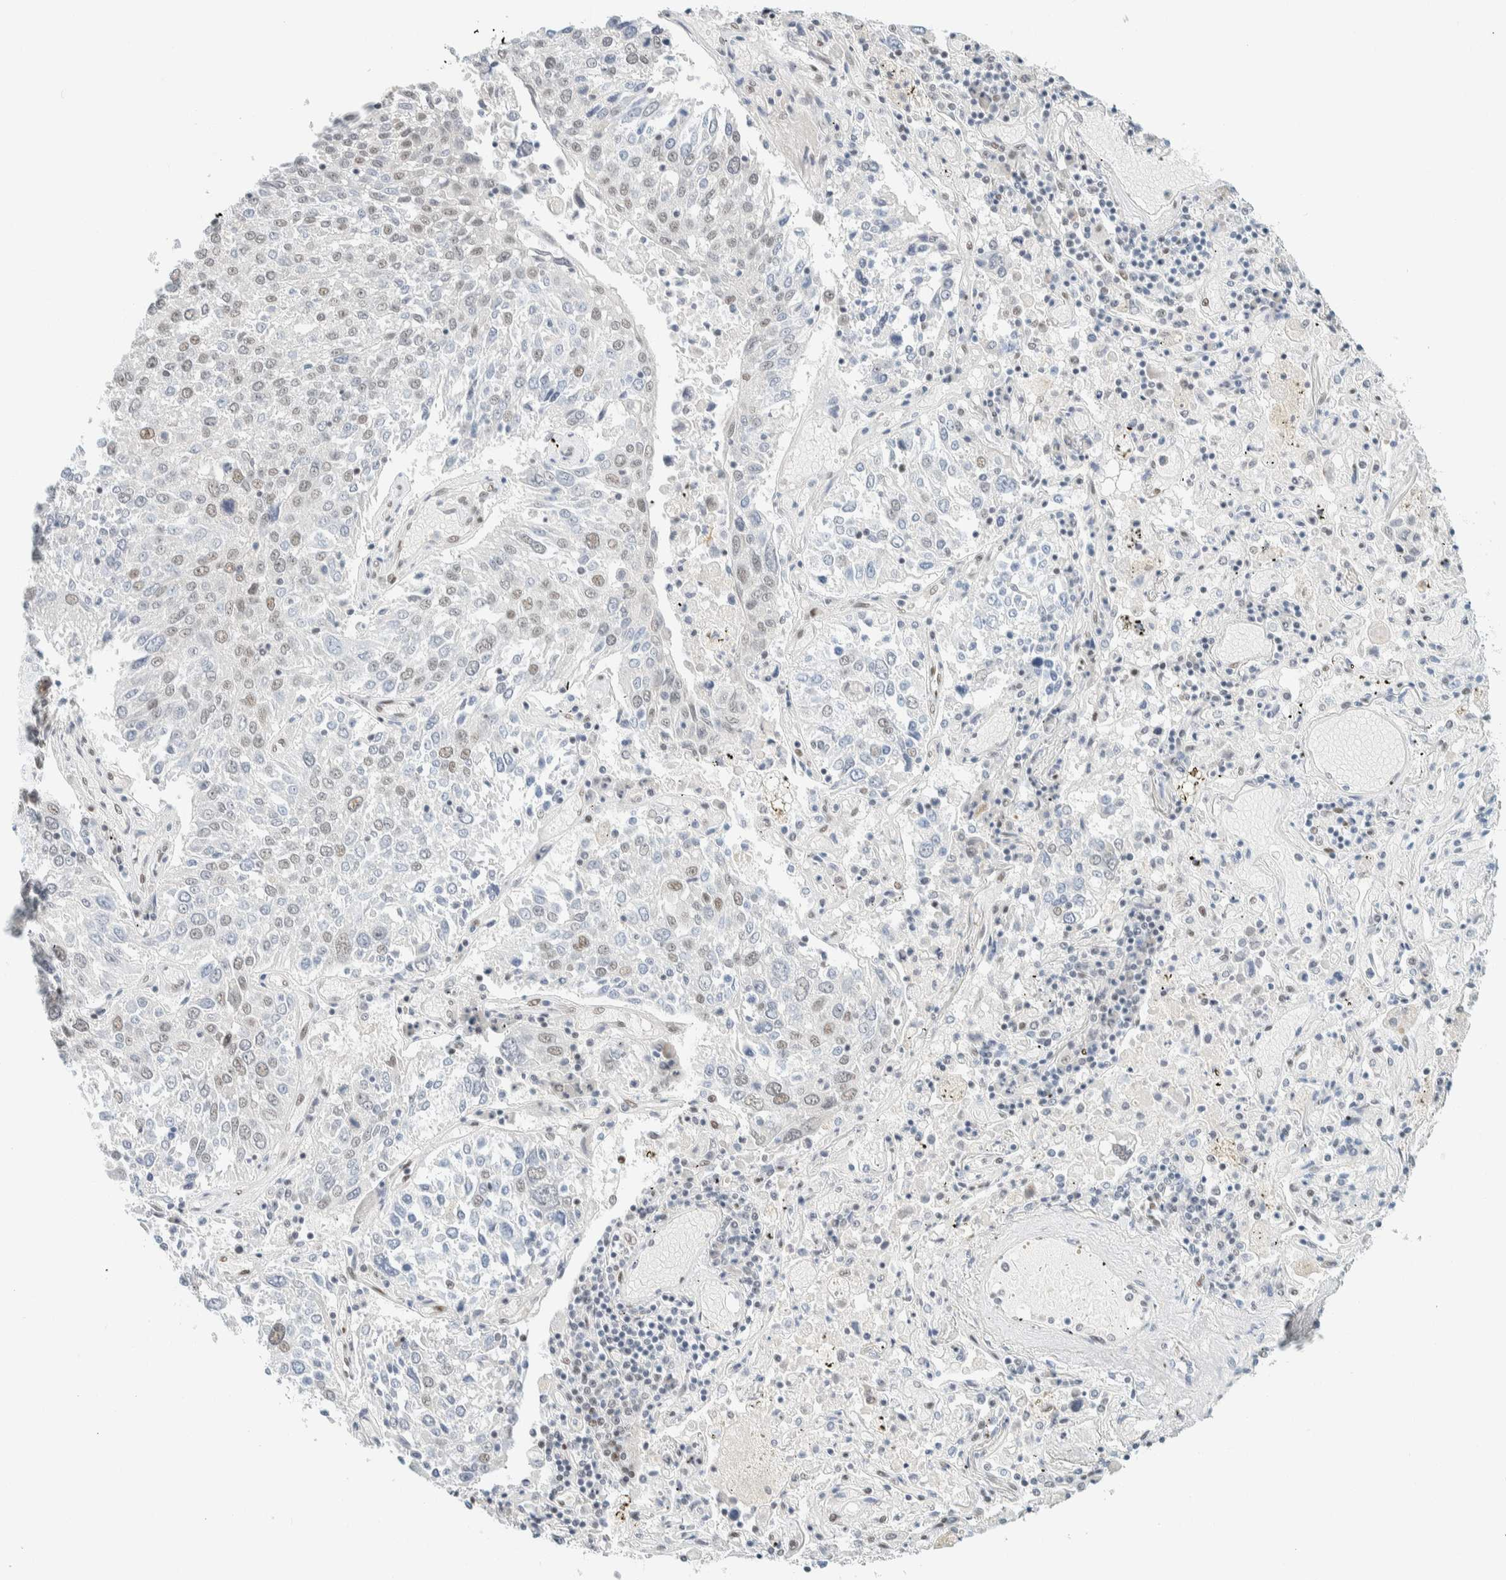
{"staining": {"intensity": "weak", "quantity": "<25%", "location": "nuclear"}, "tissue": "lung cancer", "cell_type": "Tumor cells", "image_type": "cancer", "snomed": [{"axis": "morphology", "description": "Squamous cell carcinoma, NOS"}, {"axis": "topography", "description": "Lung"}], "caption": "DAB (3,3'-diaminobenzidine) immunohistochemical staining of squamous cell carcinoma (lung) demonstrates no significant staining in tumor cells. (DAB immunohistochemistry (IHC), high magnification).", "gene": "ZNF683", "patient": {"sex": "male", "age": 65}}